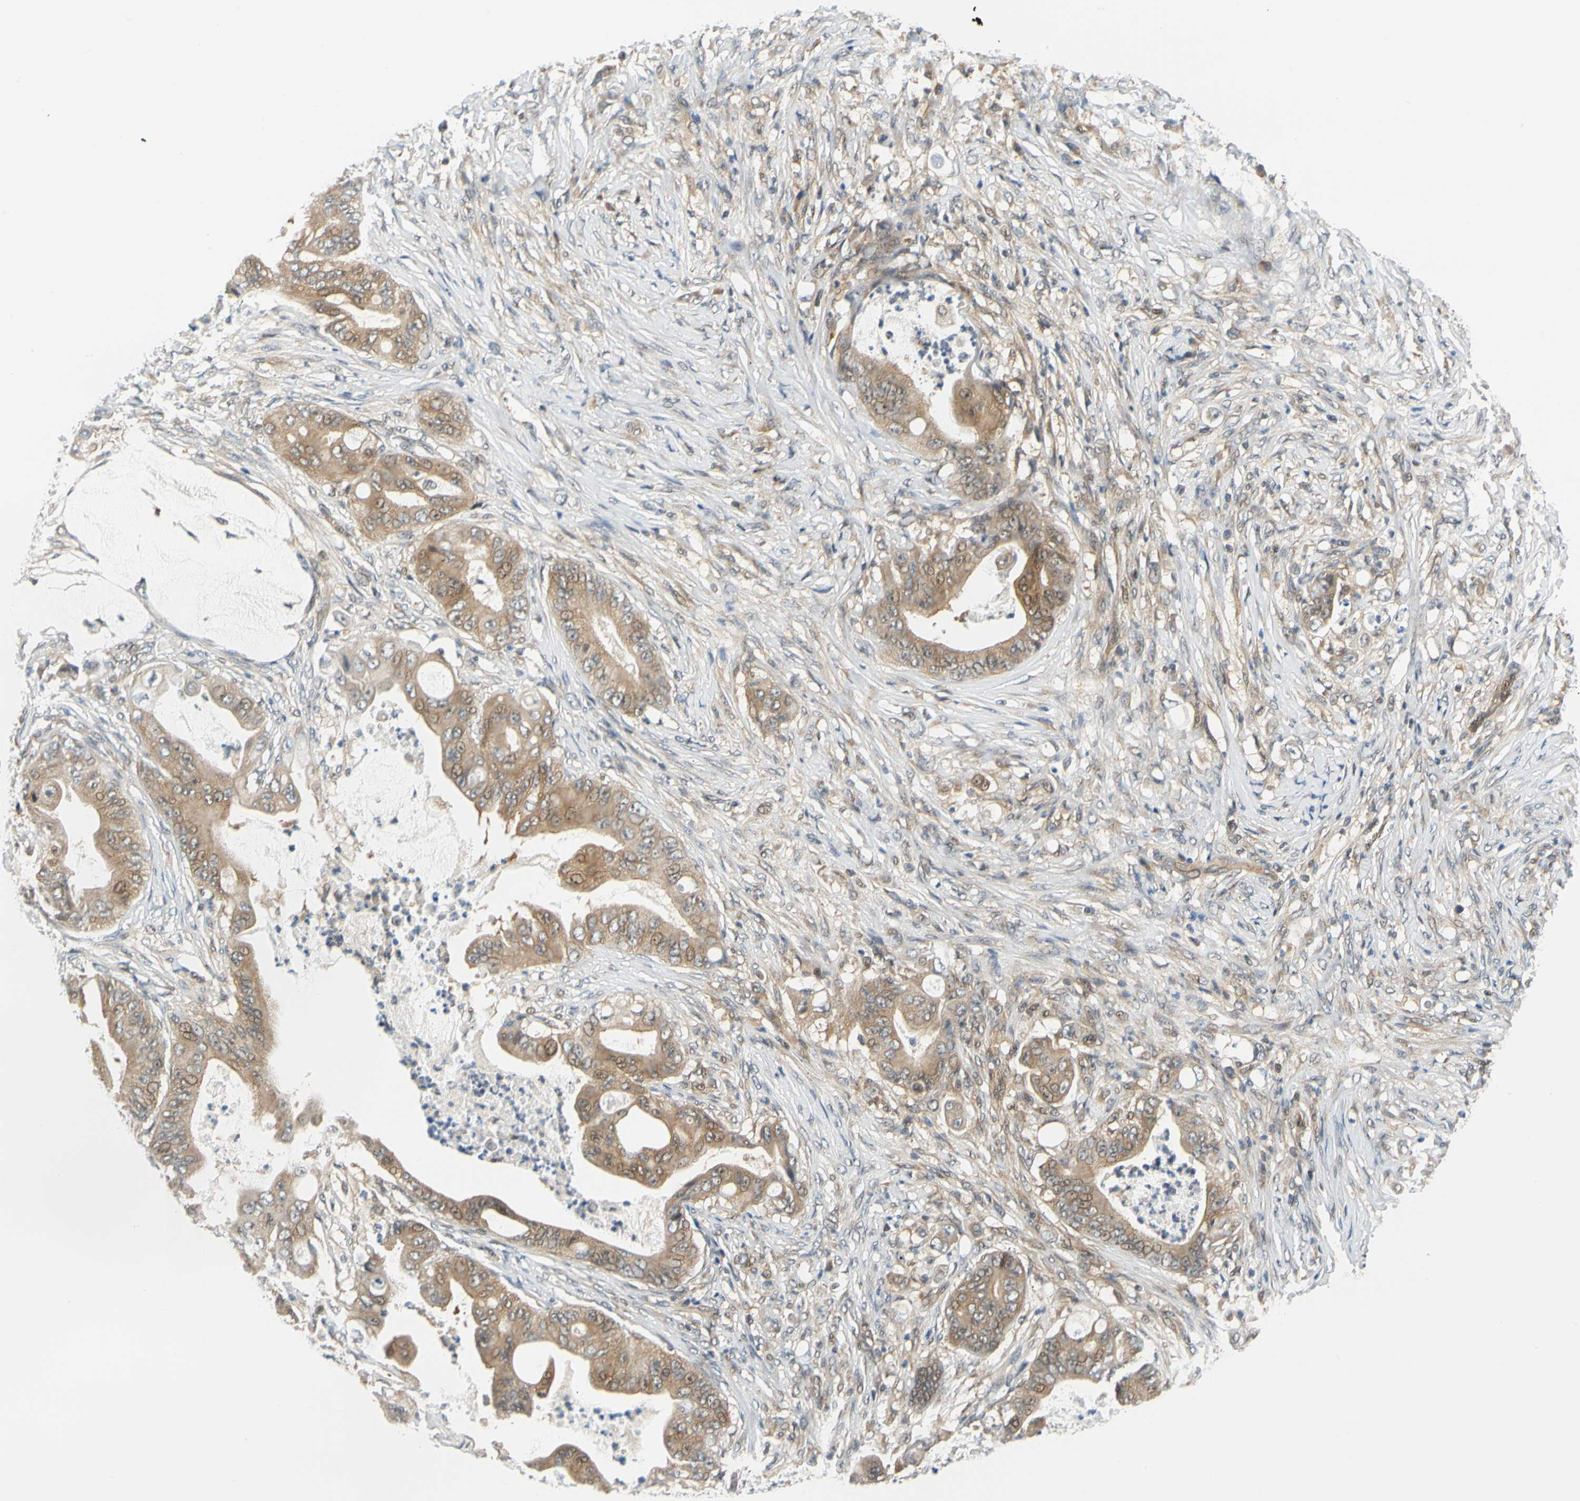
{"staining": {"intensity": "moderate", "quantity": ">75%", "location": "cytoplasmic/membranous"}, "tissue": "stomach cancer", "cell_type": "Tumor cells", "image_type": "cancer", "snomed": [{"axis": "morphology", "description": "Adenocarcinoma, NOS"}, {"axis": "topography", "description": "Stomach"}], "caption": "DAB immunohistochemical staining of adenocarcinoma (stomach) demonstrates moderate cytoplasmic/membranous protein staining in about >75% of tumor cells.", "gene": "MAPK9", "patient": {"sex": "female", "age": 73}}